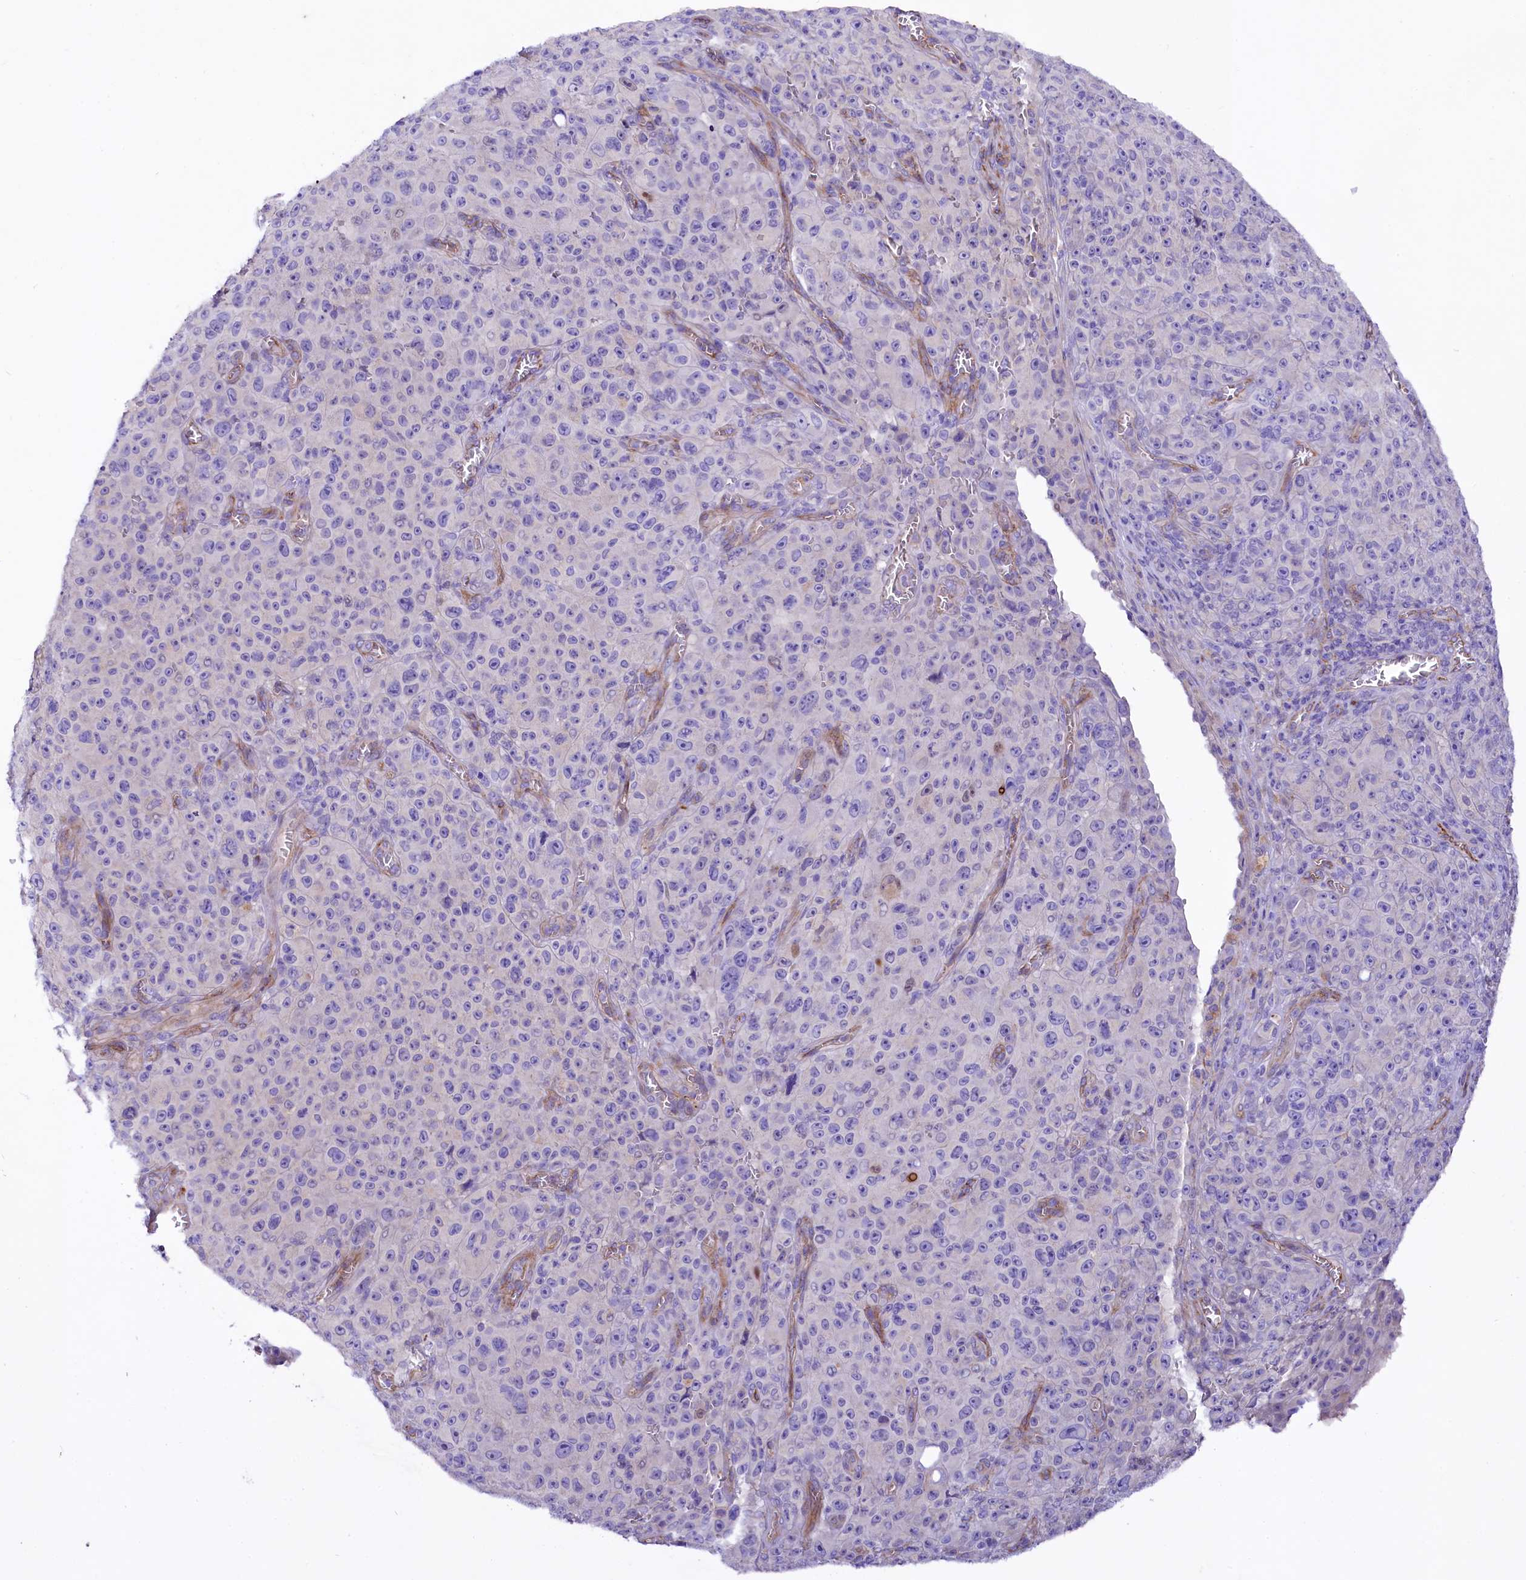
{"staining": {"intensity": "negative", "quantity": "none", "location": "none"}, "tissue": "melanoma", "cell_type": "Tumor cells", "image_type": "cancer", "snomed": [{"axis": "morphology", "description": "Malignant melanoma, NOS"}, {"axis": "topography", "description": "Skin"}], "caption": "IHC micrograph of human malignant melanoma stained for a protein (brown), which reveals no staining in tumor cells.", "gene": "SLF1", "patient": {"sex": "female", "age": 82}}